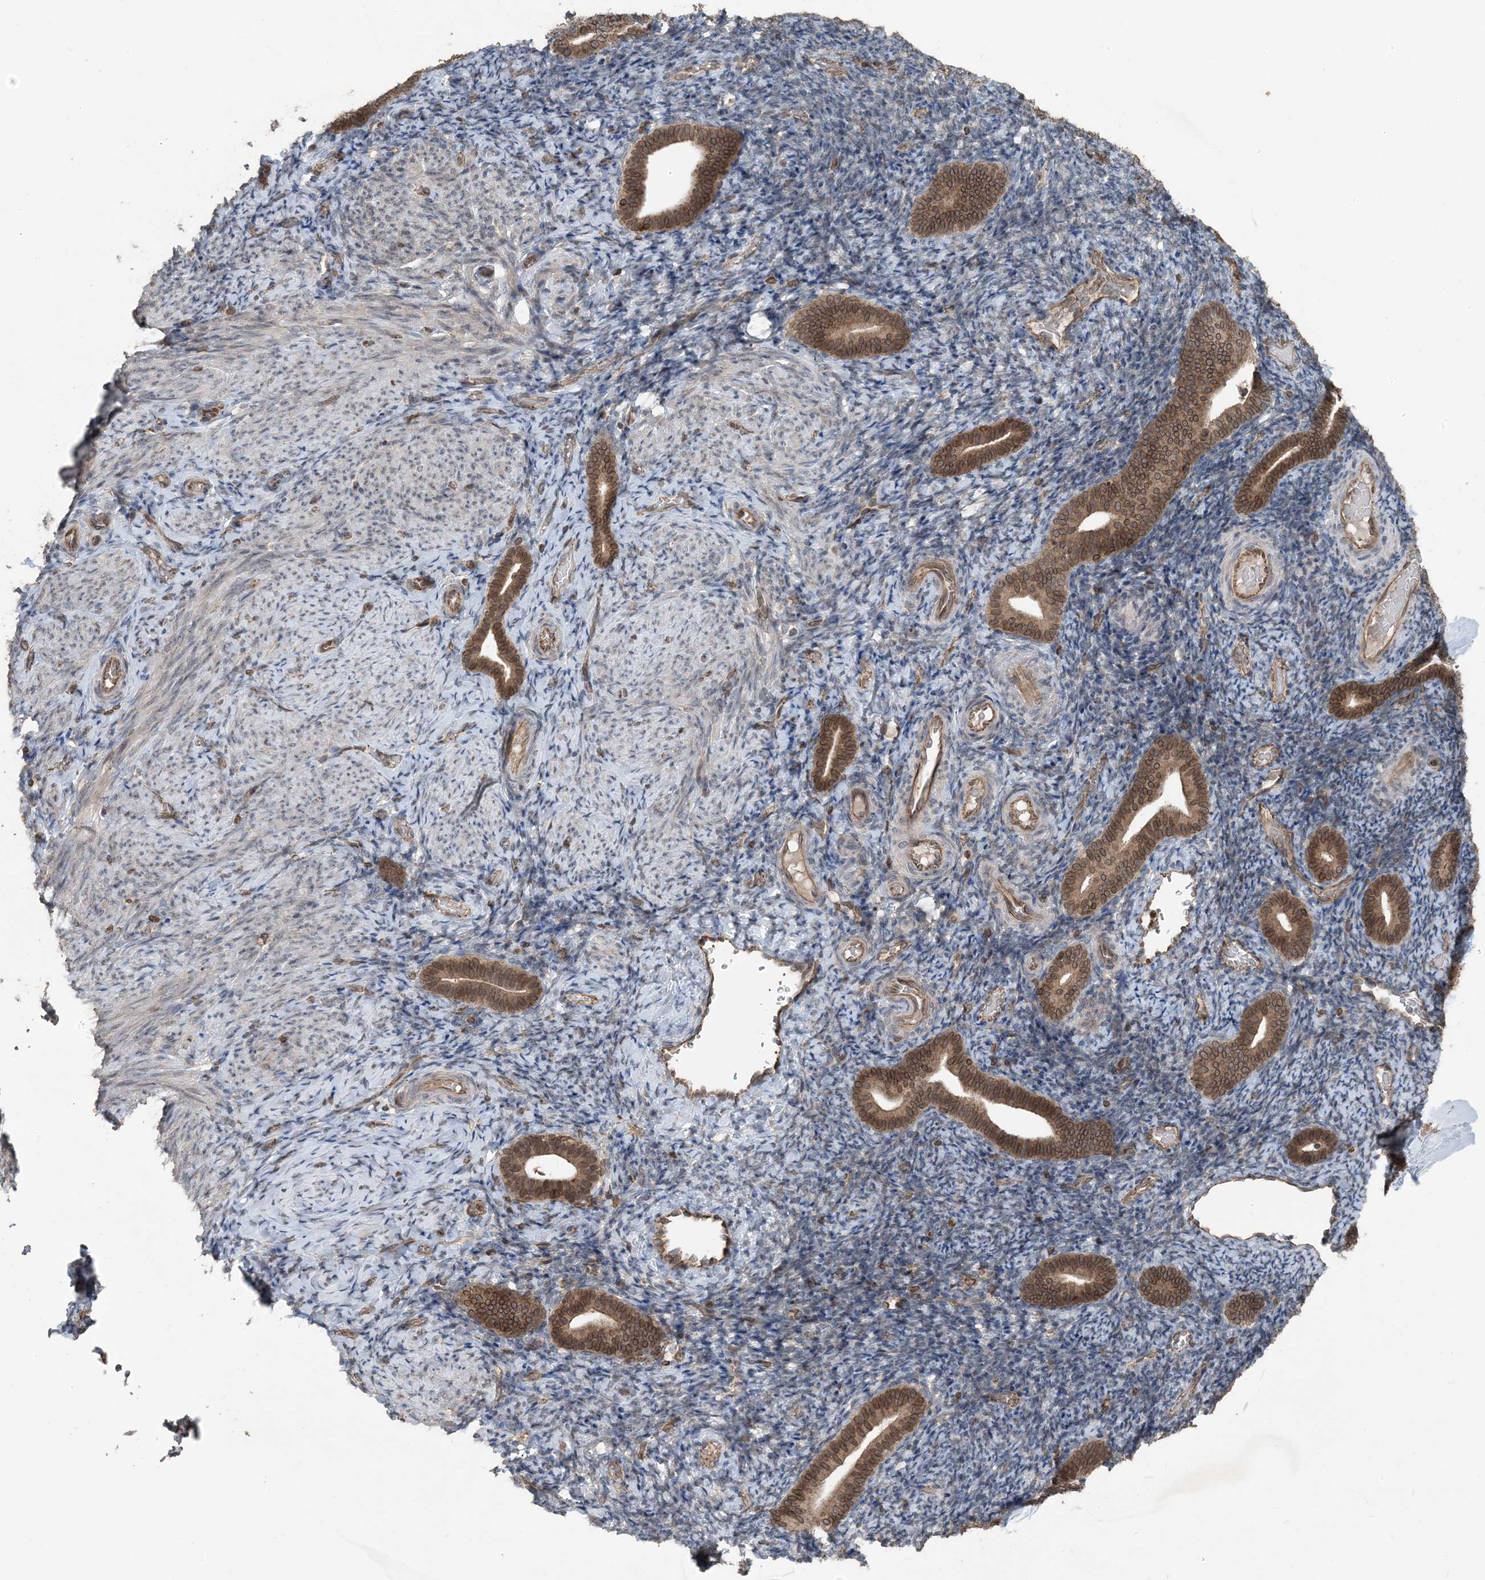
{"staining": {"intensity": "moderate", "quantity": "<25%", "location": "cytoplasmic/membranous,nuclear"}, "tissue": "endometrium", "cell_type": "Cells in endometrial stroma", "image_type": "normal", "snomed": [{"axis": "morphology", "description": "Normal tissue, NOS"}, {"axis": "topography", "description": "Endometrium"}], "caption": "Unremarkable endometrium demonstrates moderate cytoplasmic/membranous,nuclear positivity in about <25% of cells in endometrial stroma, visualized by immunohistochemistry.", "gene": "ZFAND2B", "patient": {"sex": "female", "age": 51}}